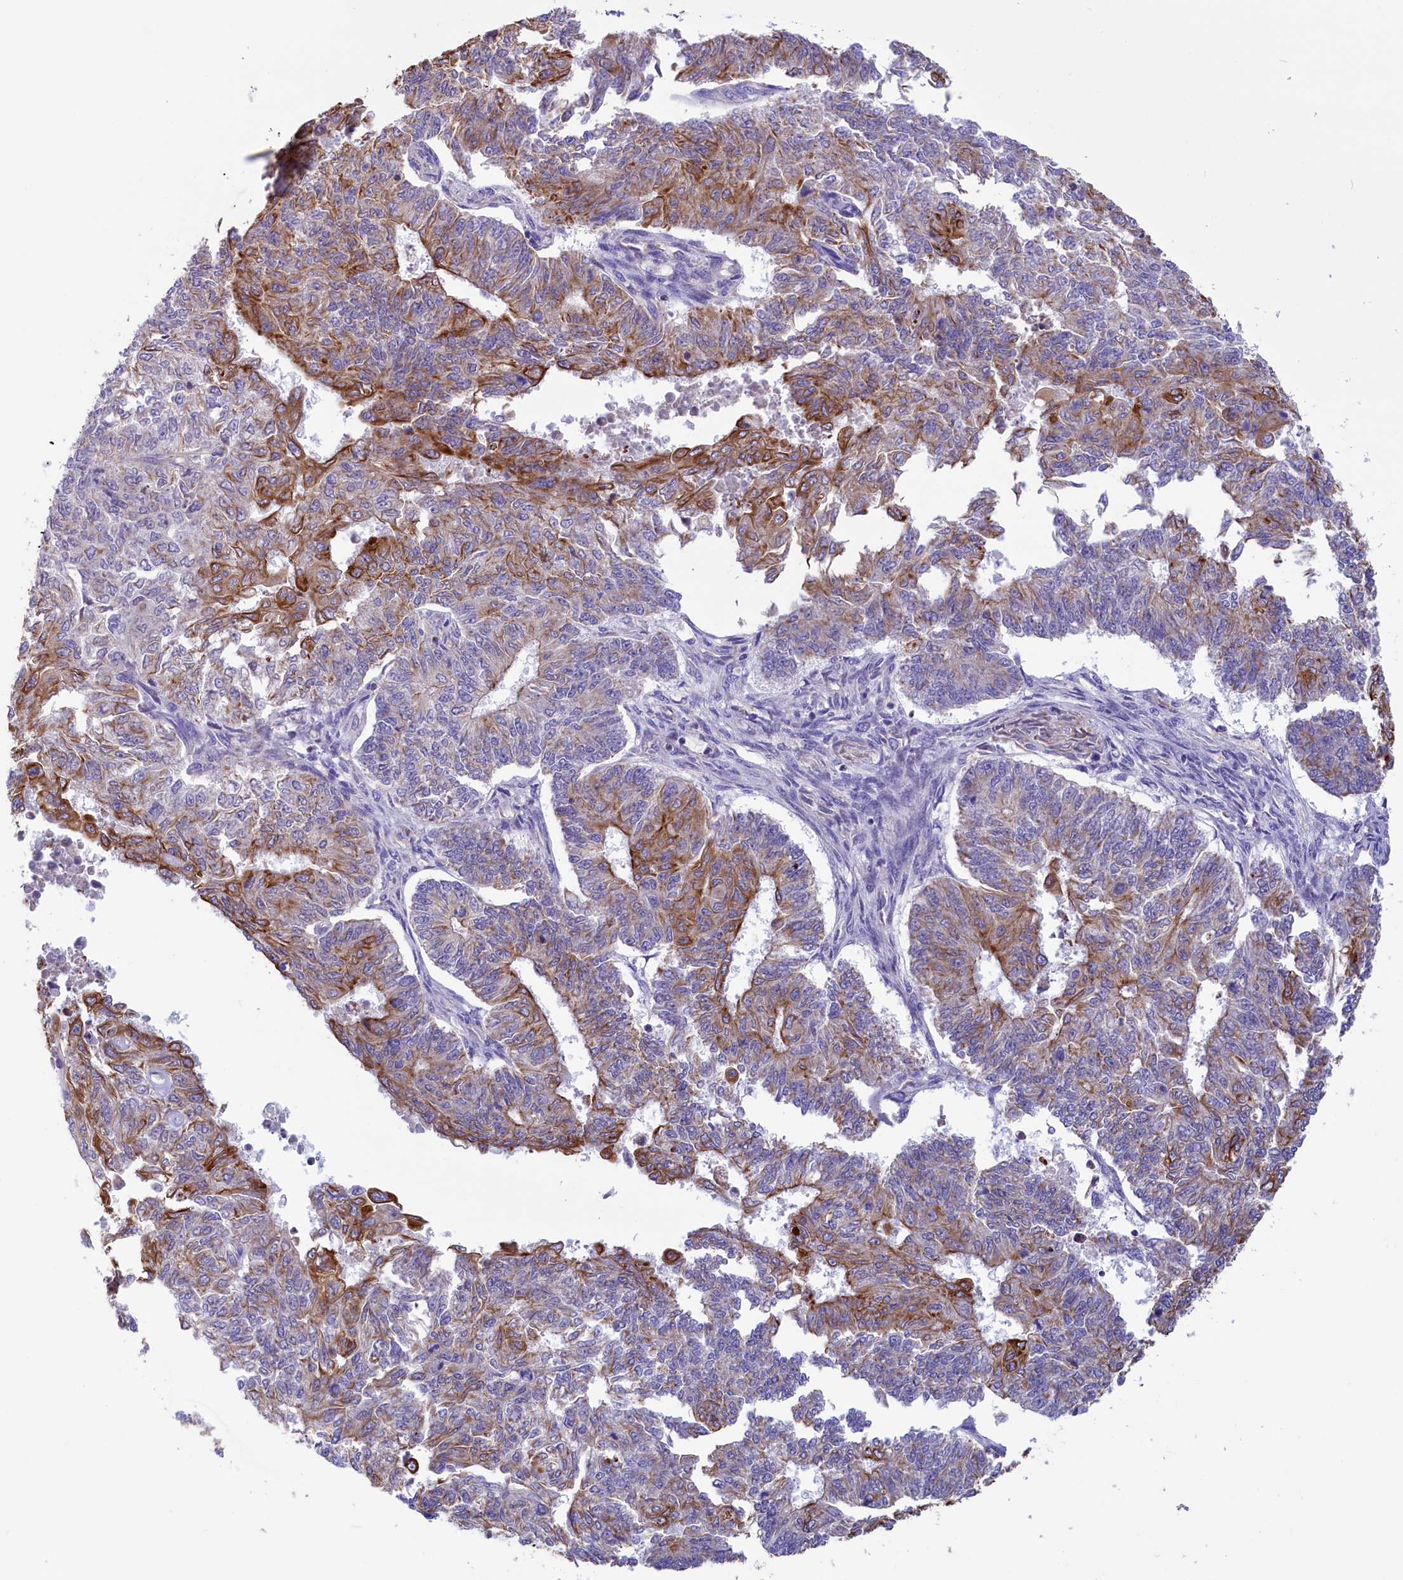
{"staining": {"intensity": "moderate", "quantity": "25%-75%", "location": "cytoplasmic/membranous"}, "tissue": "endometrial cancer", "cell_type": "Tumor cells", "image_type": "cancer", "snomed": [{"axis": "morphology", "description": "Adenocarcinoma, NOS"}, {"axis": "topography", "description": "Endometrium"}], "caption": "A histopathology image of human adenocarcinoma (endometrial) stained for a protein exhibits moderate cytoplasmic/membranous brown staining in tumor cells.", "gene": "GATB", "patient": {"sex": "female", "age": 32}}